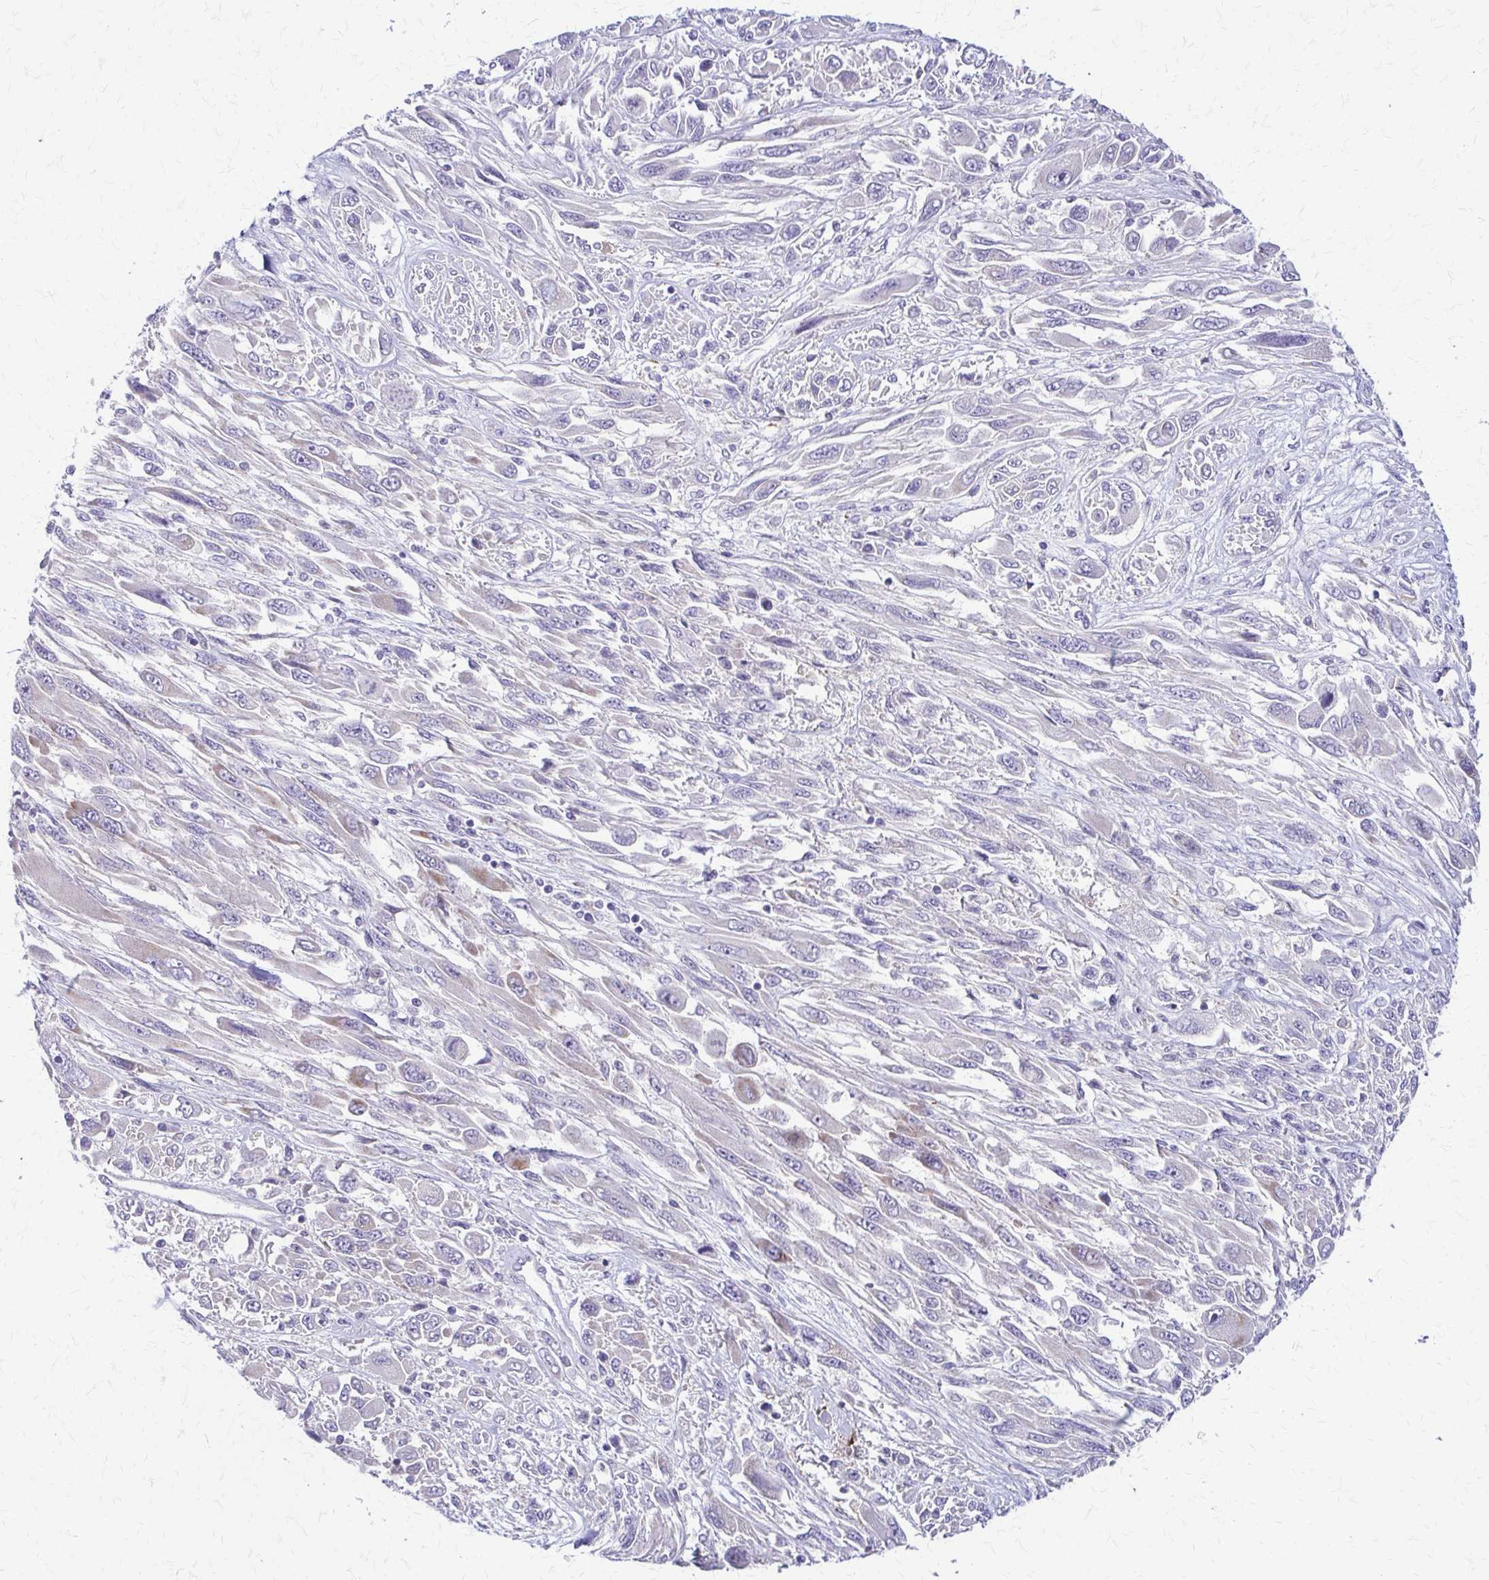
{"staining": {"intensity": "negative", "quantity": "none", "location": "none"}, "tissue": "melanoma", "cell_type": "Tumor cells", "image_type": "cancer", "snomed": [{"axis": "morphology", "description": "Malignant melanoma, NOS"}, {"axis": "topography", "description": "Skin"}], "caption": "Immunohistochemistry histopathology image of neoplastic tissue: melanoma stained with DAB displays no significant protein expression in tumor cells.", "gene": "SAMD13", "patient": {"sex": "female", "age": 91}}